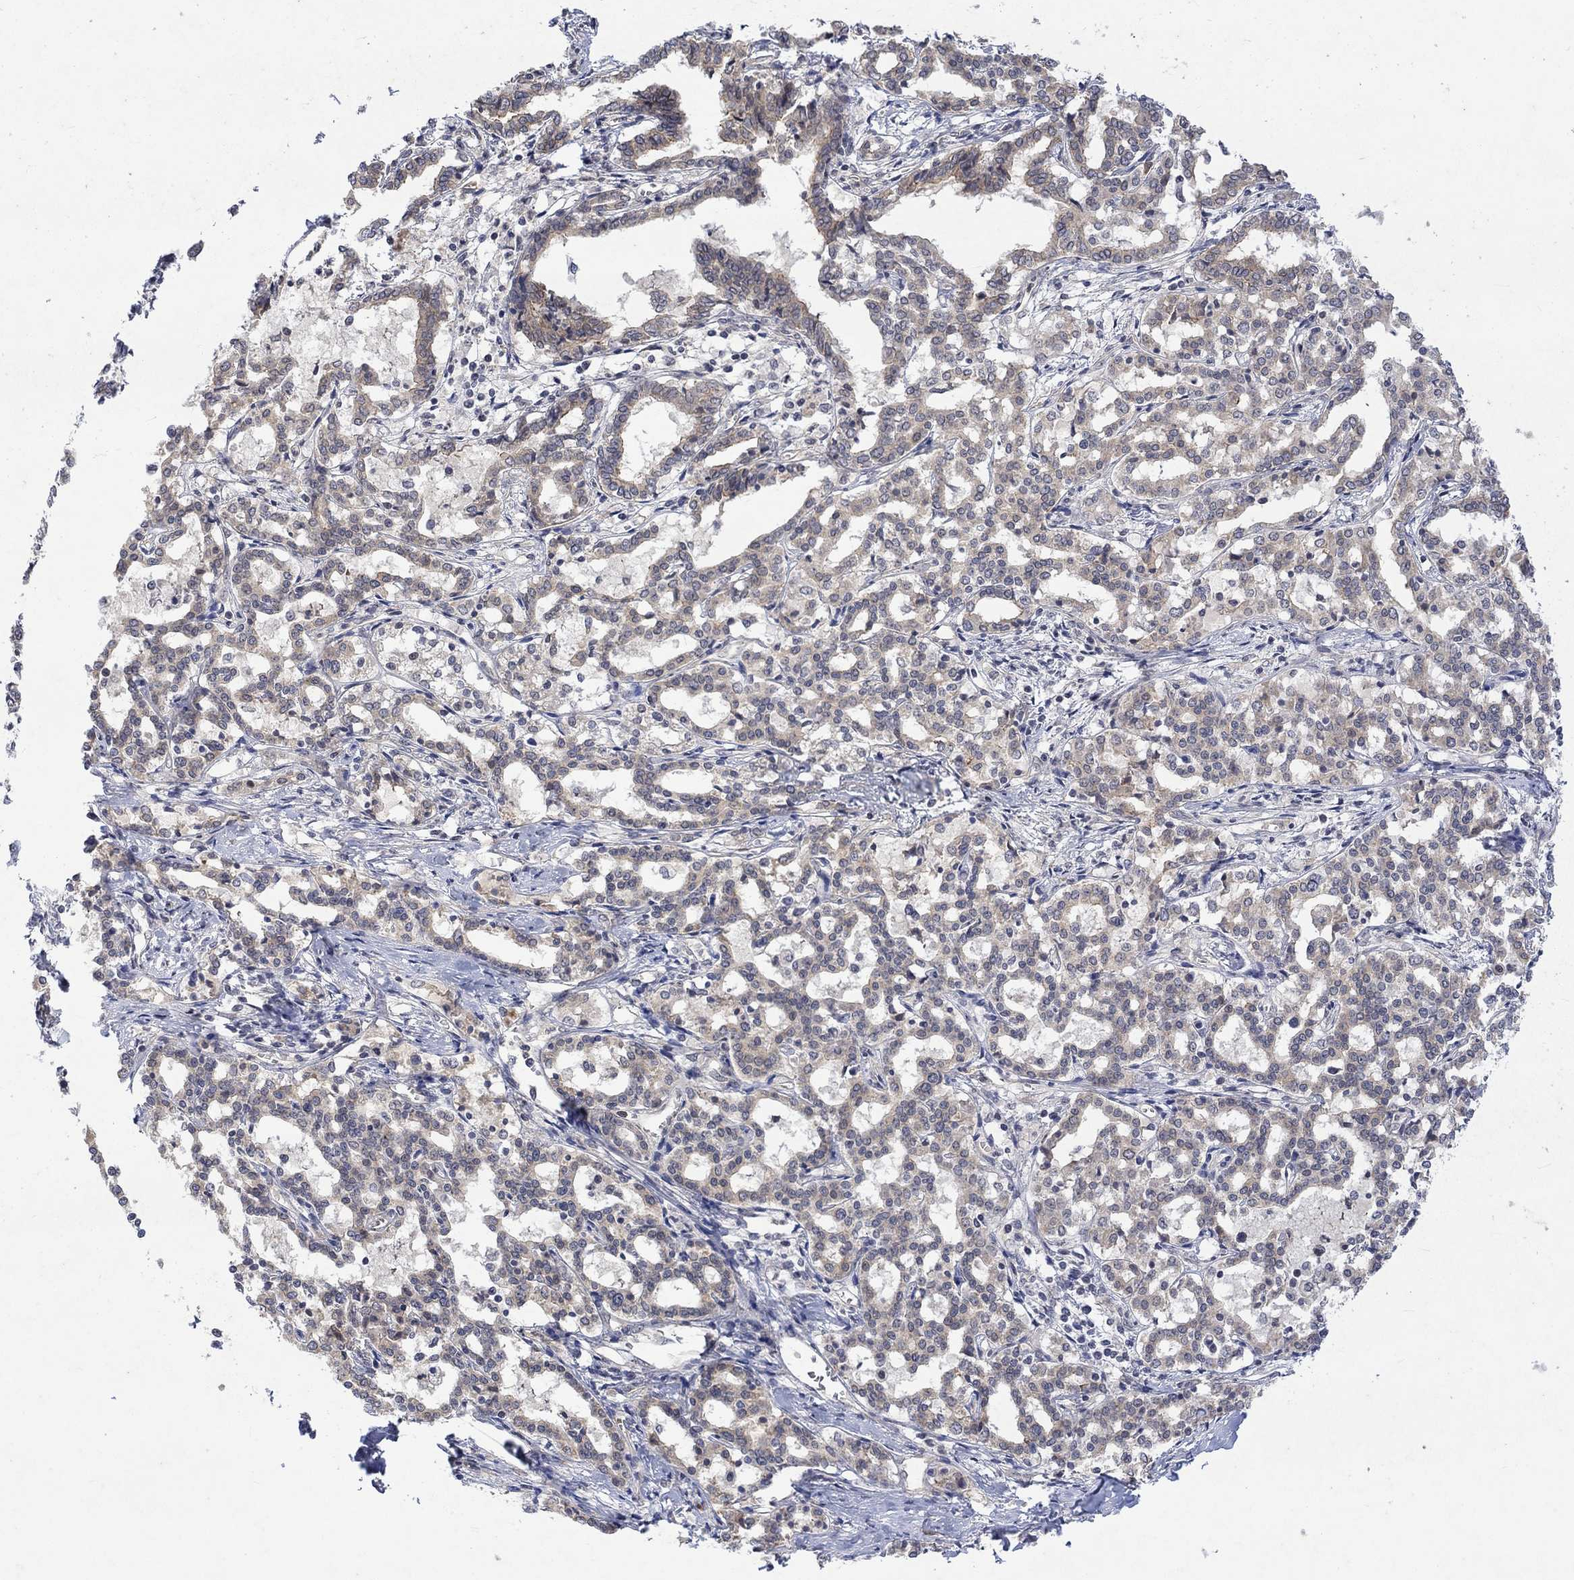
{"staining": {"intensity": "weak", "quantity": "25%-75%", "location": "cytoplasmic/membranous"}, "tissue": "liver cancer", "cell_type": "Tumor cells", "image_type": "cancer", "snomed": [{"axis": "morphology", "description": "Cholangiocarcinoma"}, {"axis": "topography", "description": "Liver"}], "caption": "Liver cancer (cholangiocarcinoma) stained for a protein (brown) demonstrates weak cytoplasmic/membranous positive positivity in about 25%-75% of tumor cells.", "gene": "GRIN2D", "patient": {"sex": "female", "age": 47}}